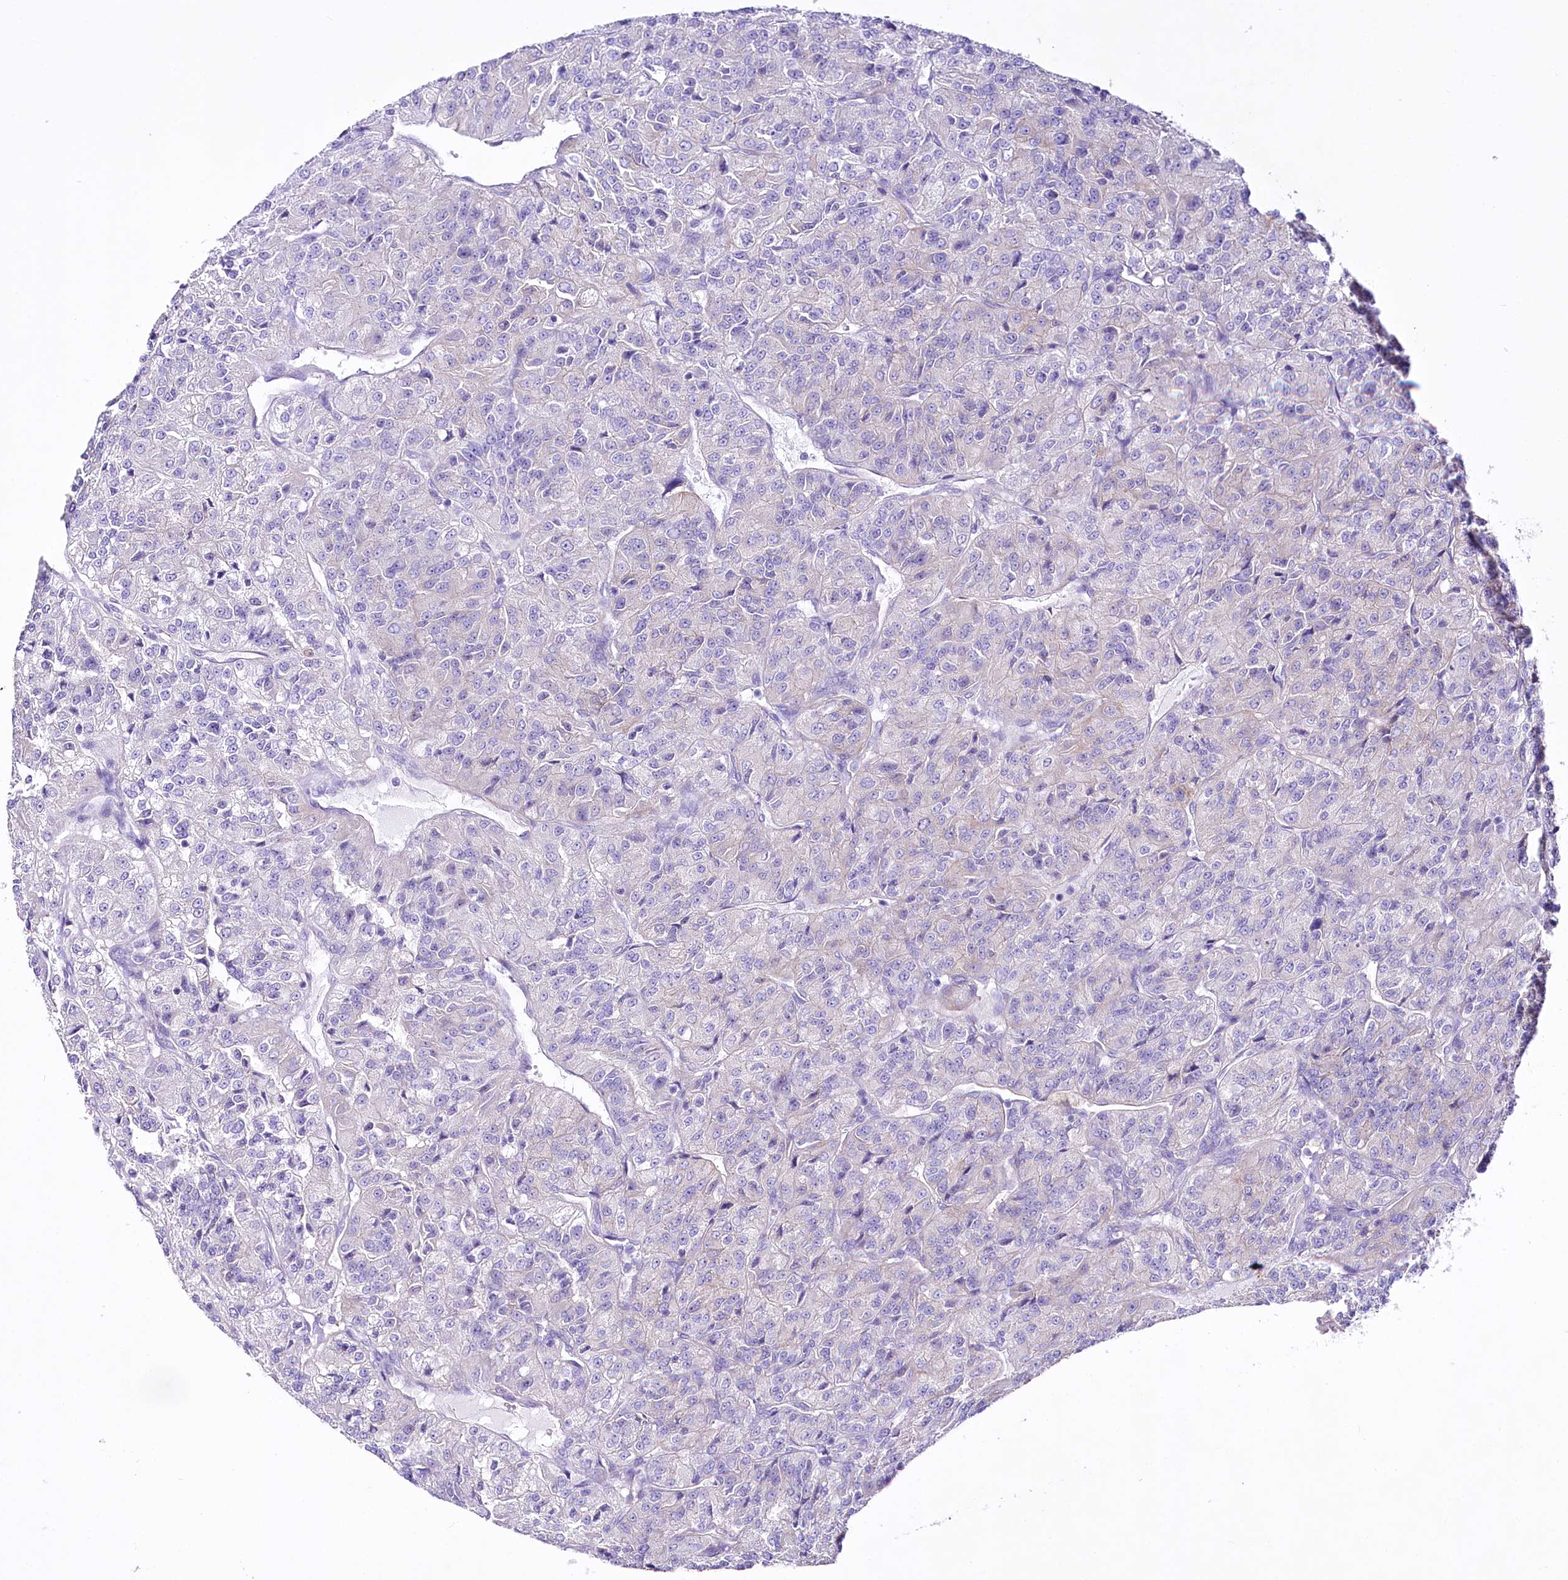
{"staining": {"intensity": "negative", "quantity": "none", "location": "none"}, "tissue": "renal cancer", "cell_type": "Tumor cells", "image_type": "cancer", "snomed": [{"axis": "morphology", "description": "Adenocarcinoma, NOS"}, {"axis": "topography", "description": "Kidney"}], "caption": "Image shows no protein positivity in tumor cells of renal cancer (adenocarcinoma) tissue. Brightfield microscopy of immunohistochemistry (IHC) stained with DAB (brown) and hematoxylin (blue), captured at high magnification.", "gene": "LRRC34", "patient": {"sex": "female", "age": 63}}